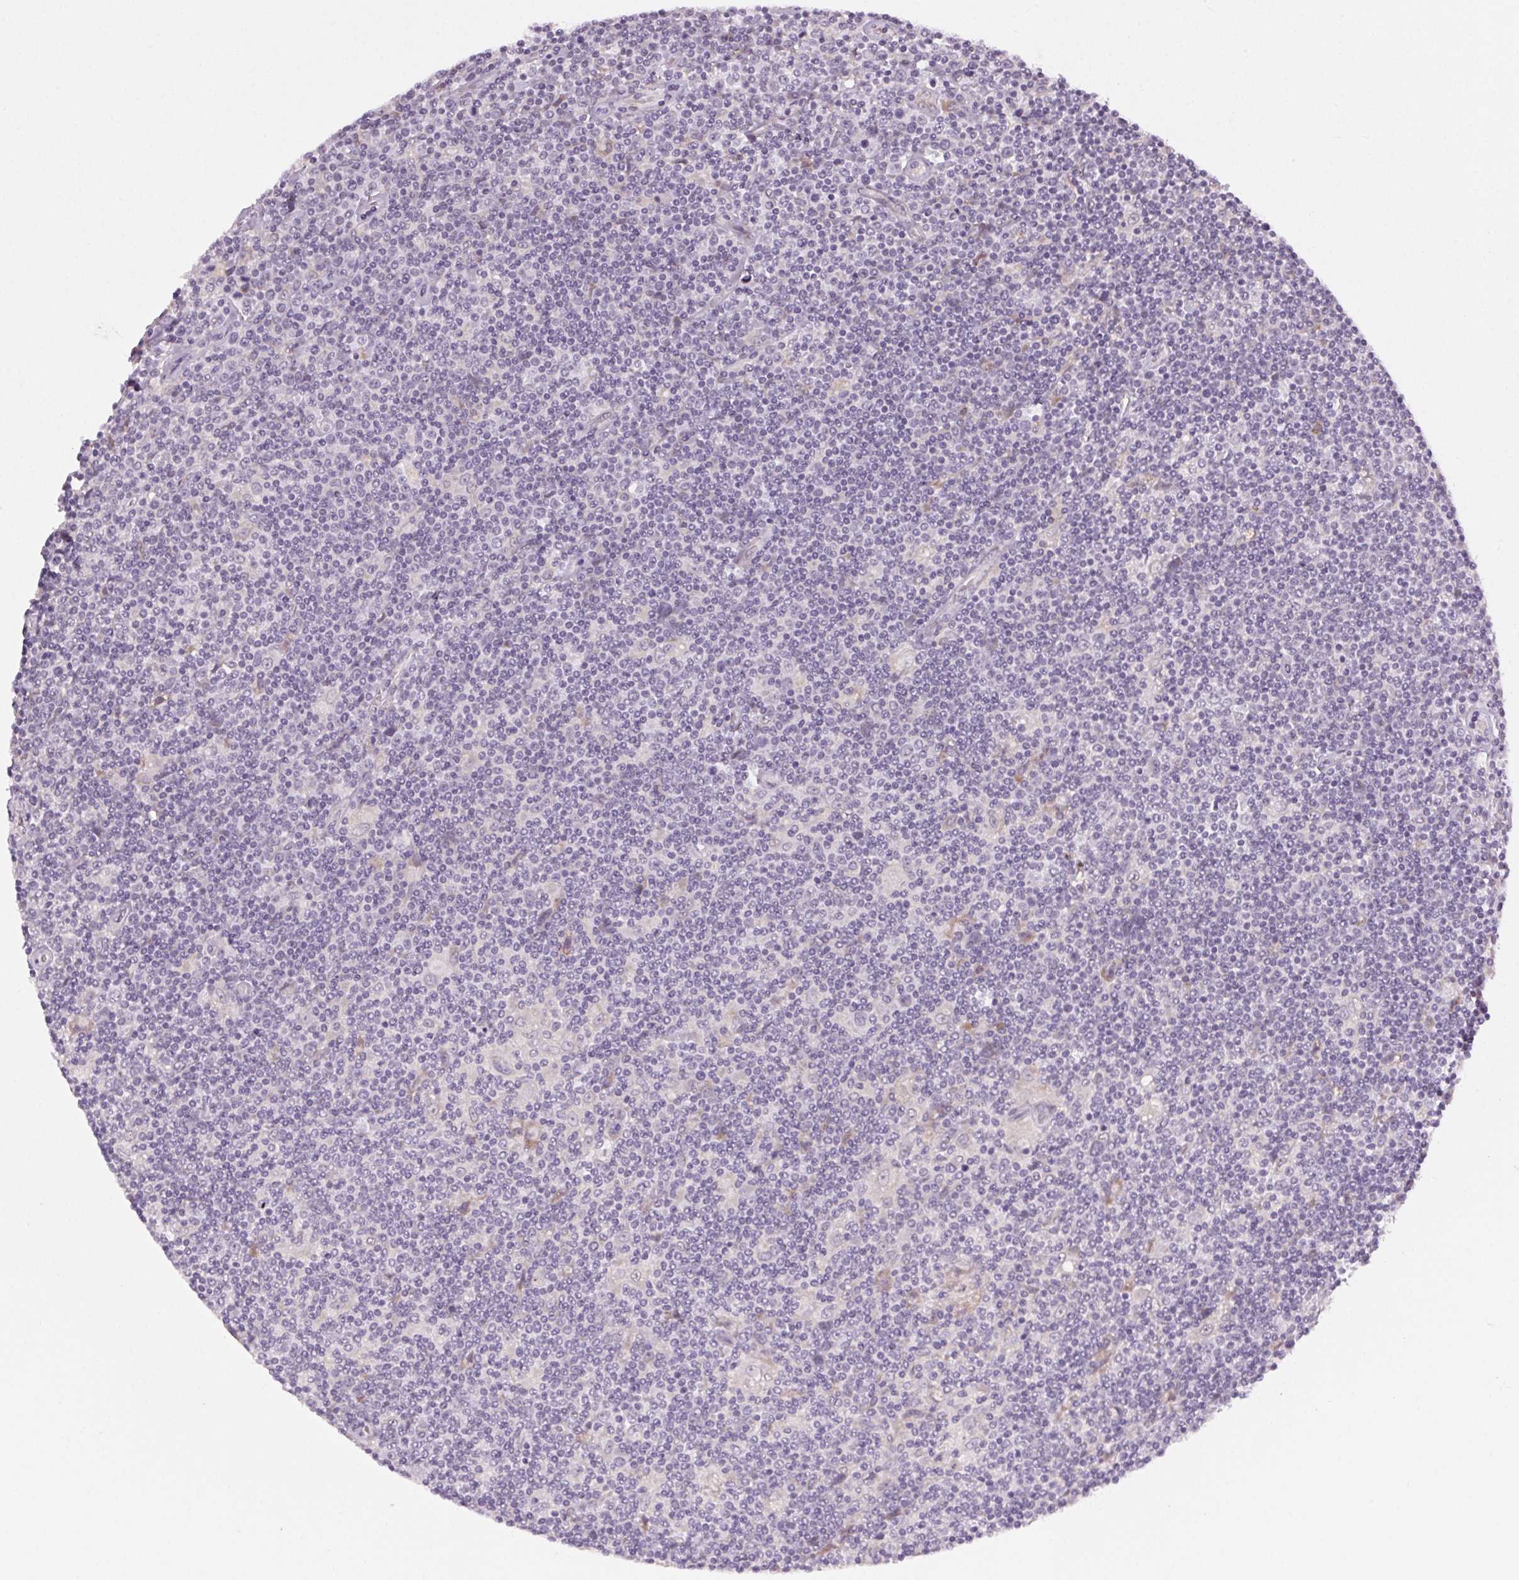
{"staining": {"intensity": "negative", "quantity": "none", "location": "none"}, "tissue": "lymphoma", "cell_type": "Tumor cells", "image_type": "cancer", "snomed": [{"axis": "morphology", "description": "Hodgkin's disease, NOS"}, {"axis": "topography", "description": "Lymph node"}], "caption": "IHC histopathology image of neoplastic tissue: human lymphoma stained with DAB (3,3'-diaminobenzidine) shows no significant protein positivity in tumor cells.", "gene": "FAM168A", "patient": {"sex": "male", "age": 40}}